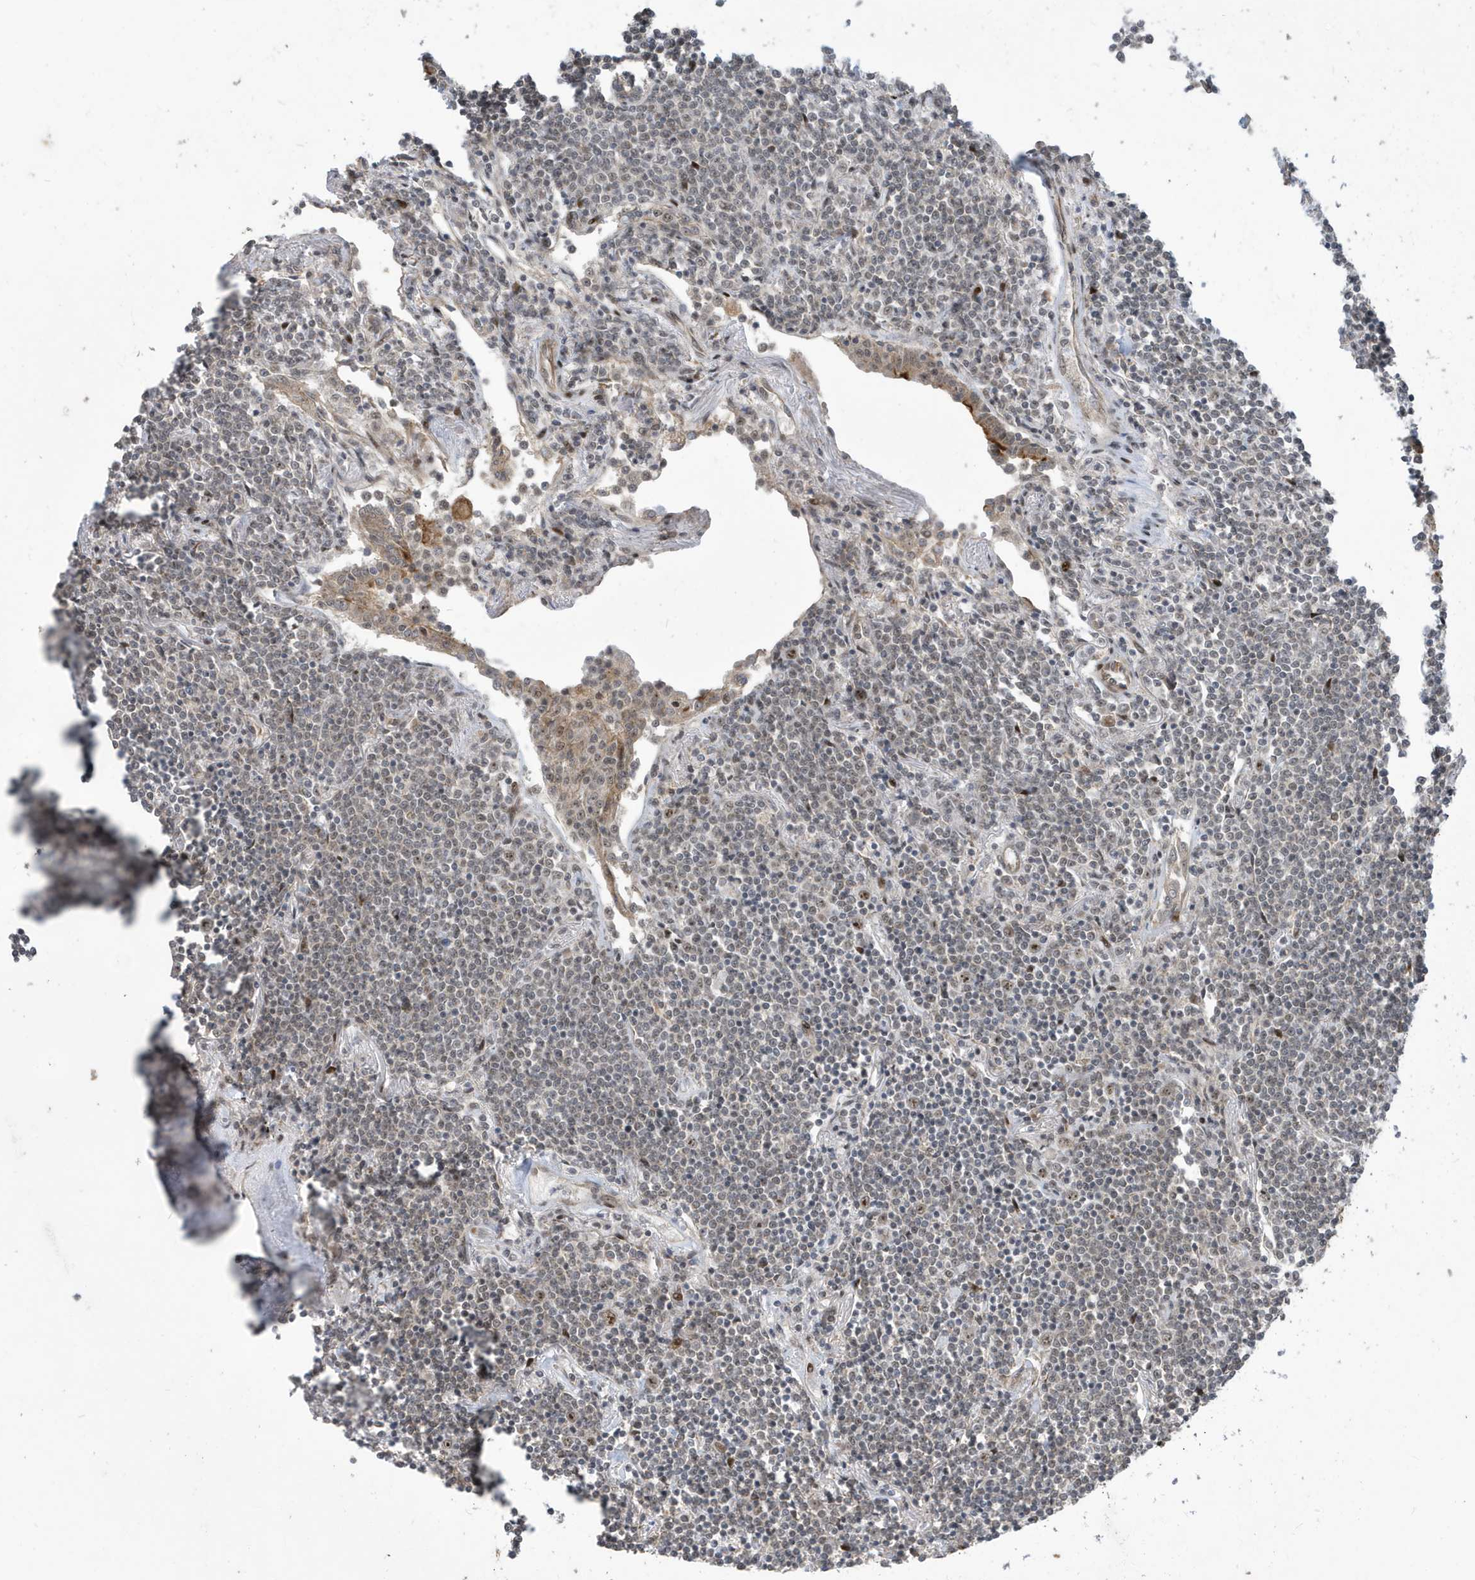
{"staining": {"intensity": "negative", "quantity": "none", "location": "none"}, "tissue": "lymphoma", "cell_type": "Tumor cells", "image_type": "cancer", "snomed": [{"axis": "morphology", "description": "Malignant lymphoma, non-Hodgkin's type, Low grade"}, {"axis": "topography", "description": "Lung"}], "caption": "Tumor cells are negative for protein expression in human lymphoma.", "gene": "FAM9B", "patient": {"sex": "female", "age": 71}}